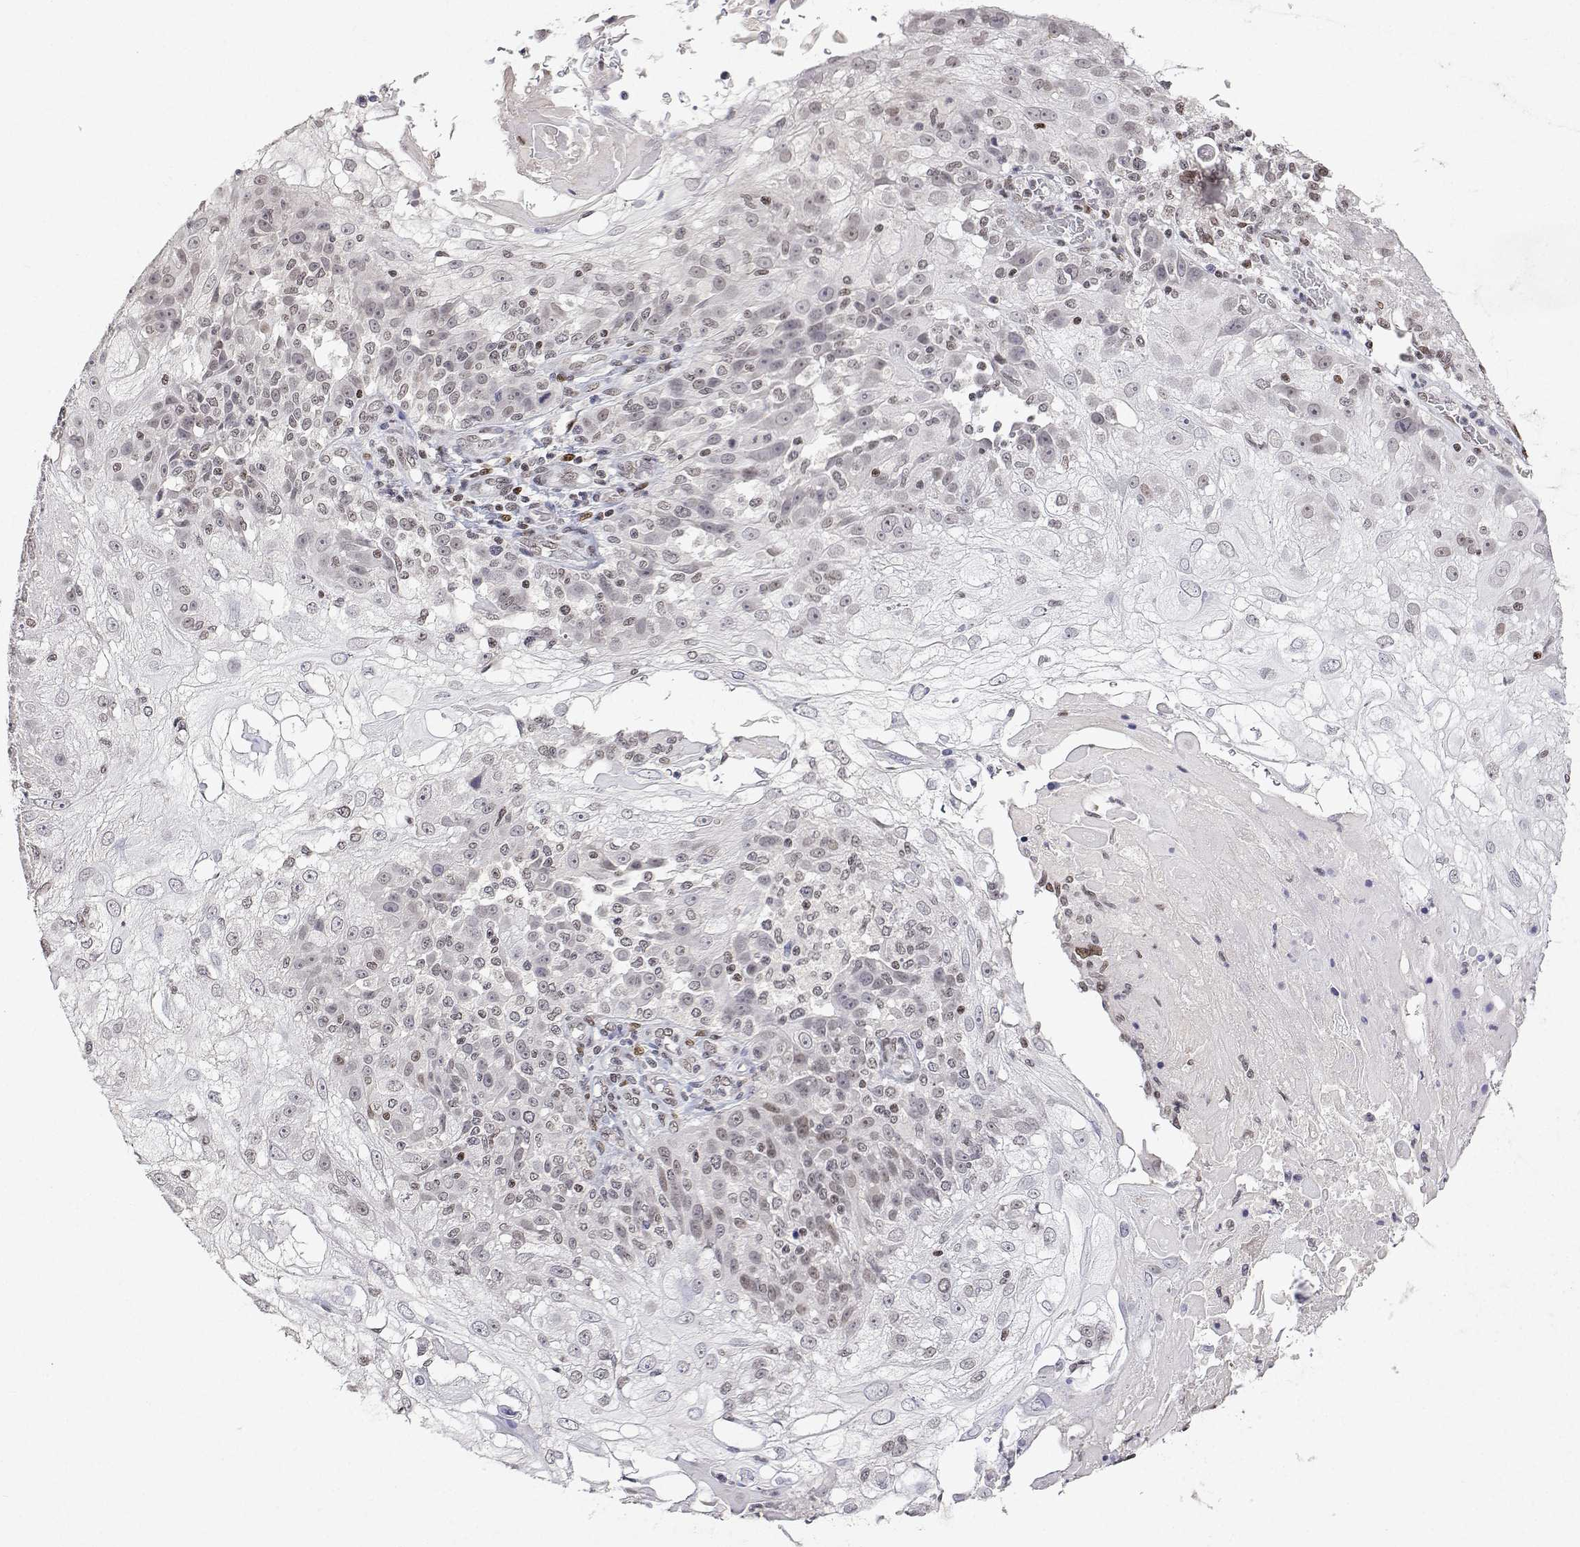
{"staining": {"intensity": "weak", "quantity": "<25%", "location": "nuclear"}, "tissue": "skin cancer", "cell_type": "Tumor cells", "image_type": "cancer", "snomed": [{"axis": "morphology", "description": "Normal tissue, NOS"}, {"axis": "morphology", "description": "Squamous cell carcinoma, NOS"}, {"axis": "topography", "description": "Skin"}], "caption": "Squamous cell carcinoma (skin) was stained to show a protein in brown. There is no significant positivity in tumor cells.", "gene": "XPC", "patient": {"sex": "female", "age": 83}}